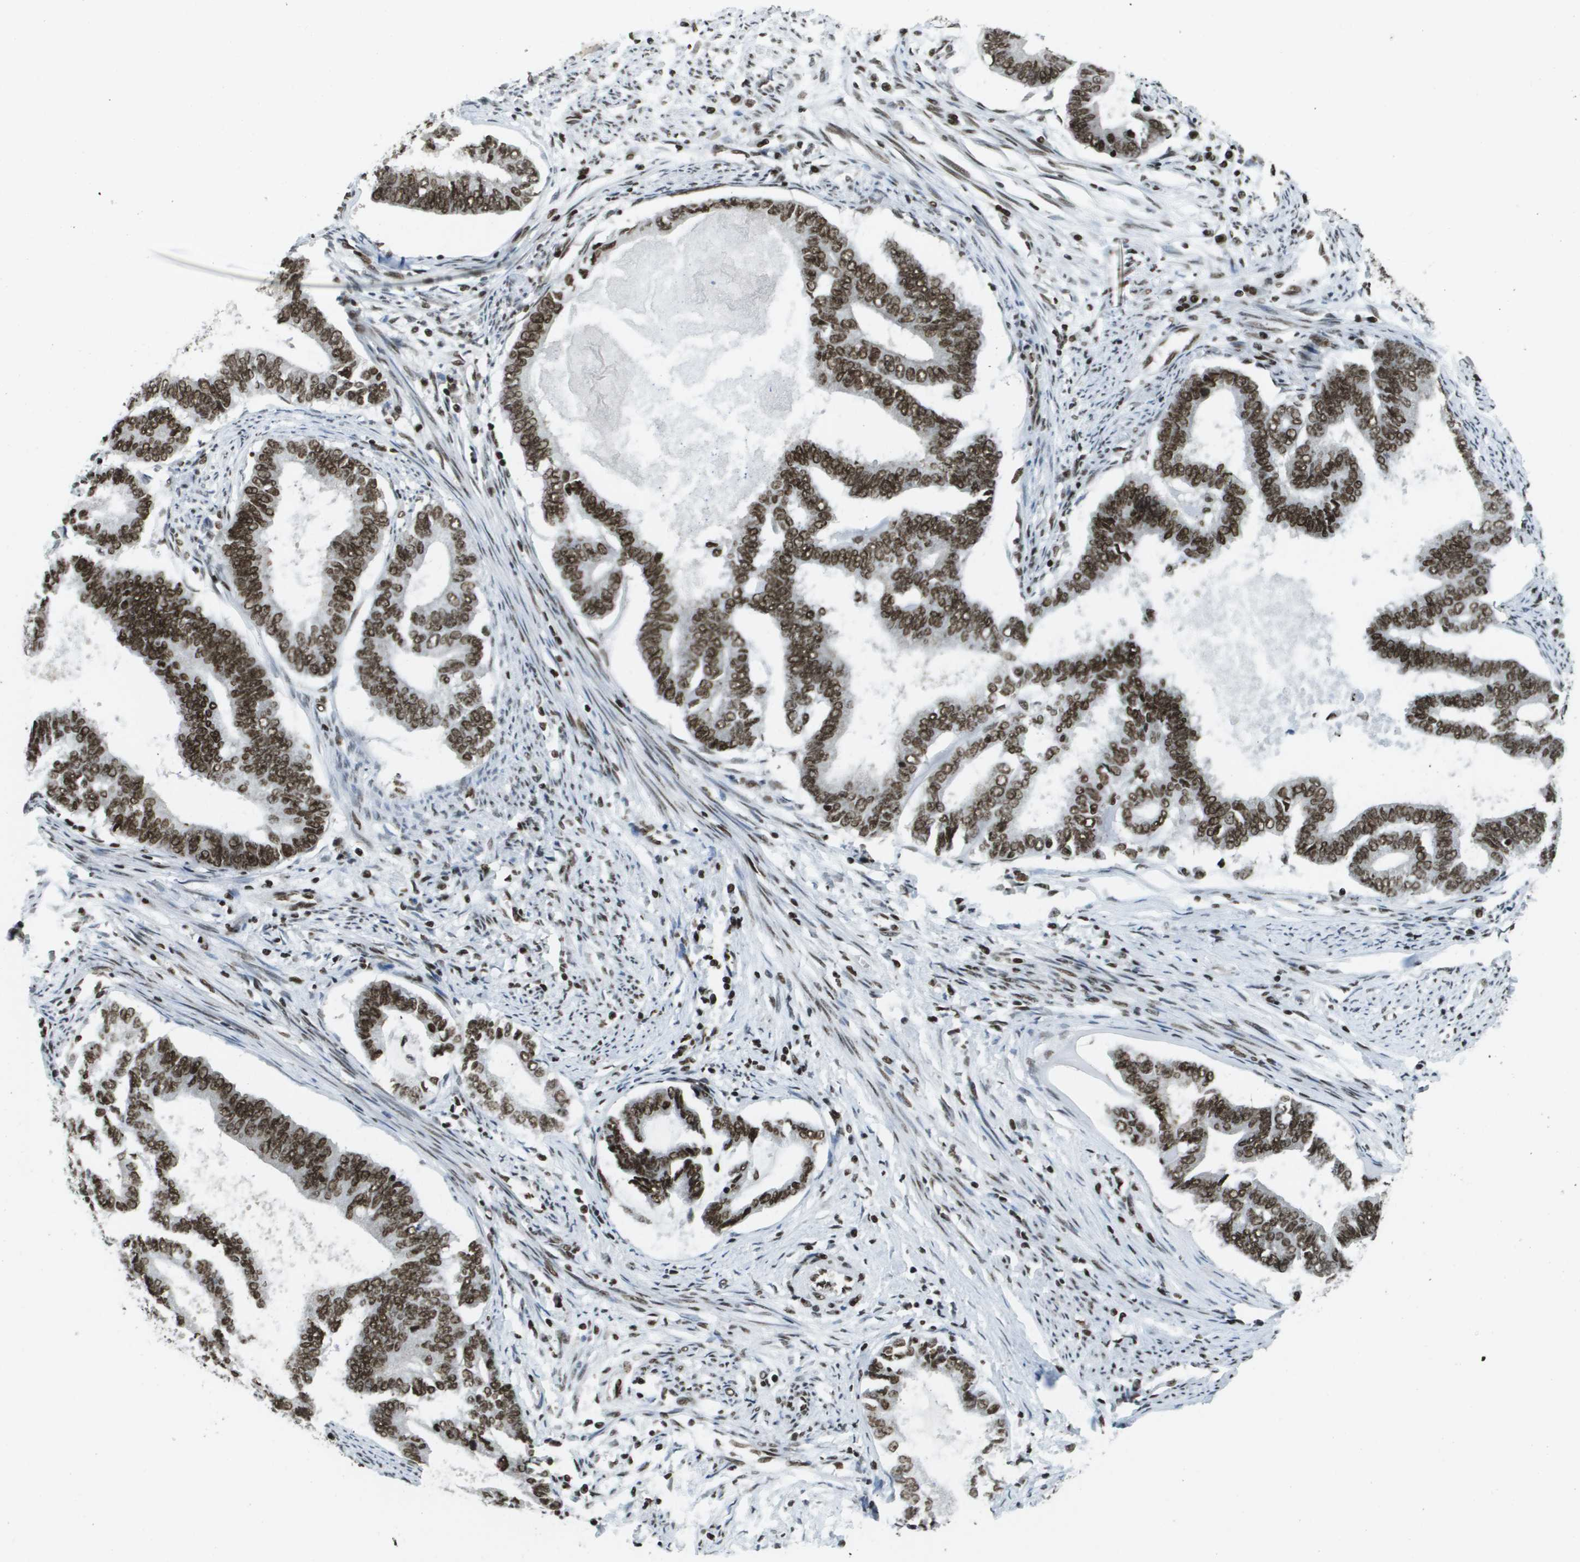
{"staining": {"intensity": "strong", "quantity": ">75%", "location": "nuclear"}, "tissue": "endometrial cancer", "cell_type": "Tumor cells", "image_type": "cancer", "snomed": [{"axis": "morphology", "description": "Adenocarcinoma, NOS"}, {"axis": "topography", "description": "Endometrium"}], "caption": "A brown stain labels strong nuclear staining of a protein in endometrial cancer tumor cells. (DAB IHC, brown staining for protein, blue staining for nuclei).", "gene": "GLYR1", "patient": {"sex": "female", "age": 86}}